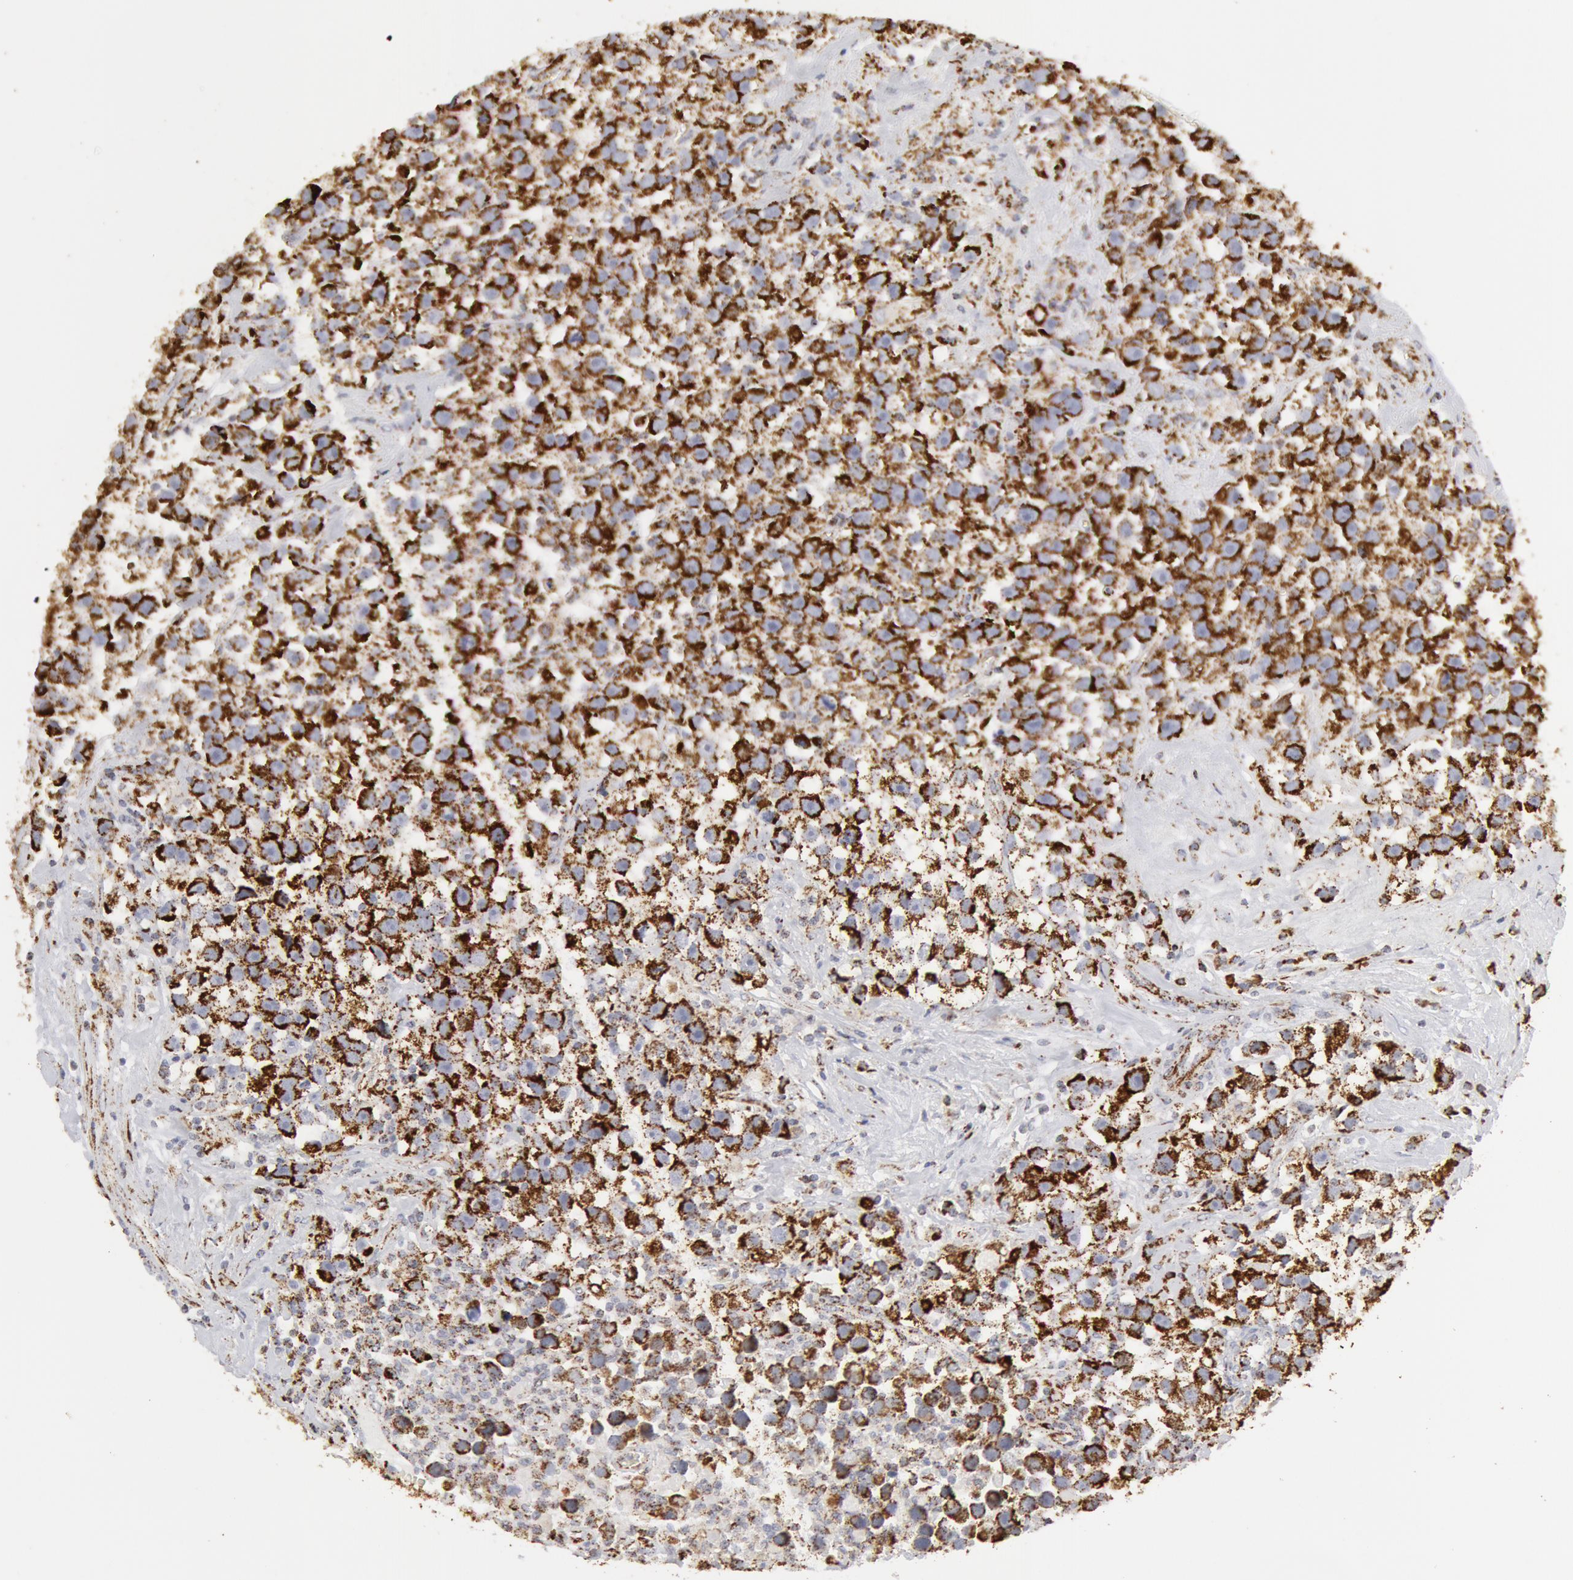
{"staining": {"intensity": "strong", "quantity": ">75%", "location": "cytoplasmic/membranous"}, "tissue": "testis cancer", "cell_type": "Tumor cells", "image_type": "cancer", "snomed": [{"axis": "morphology", "description": "Seminoma, NOS"}, {"axis": "topography", "description": "Testis"}], "caption": "Human testis cancer (seminoma) stained for a protein (brown) exhibits strong cytoplasmic/membranous positive staining in about >75% of tumor cells.", "gene": "ATP5F1B", "patient": {"sex": "male", "age": 43}}